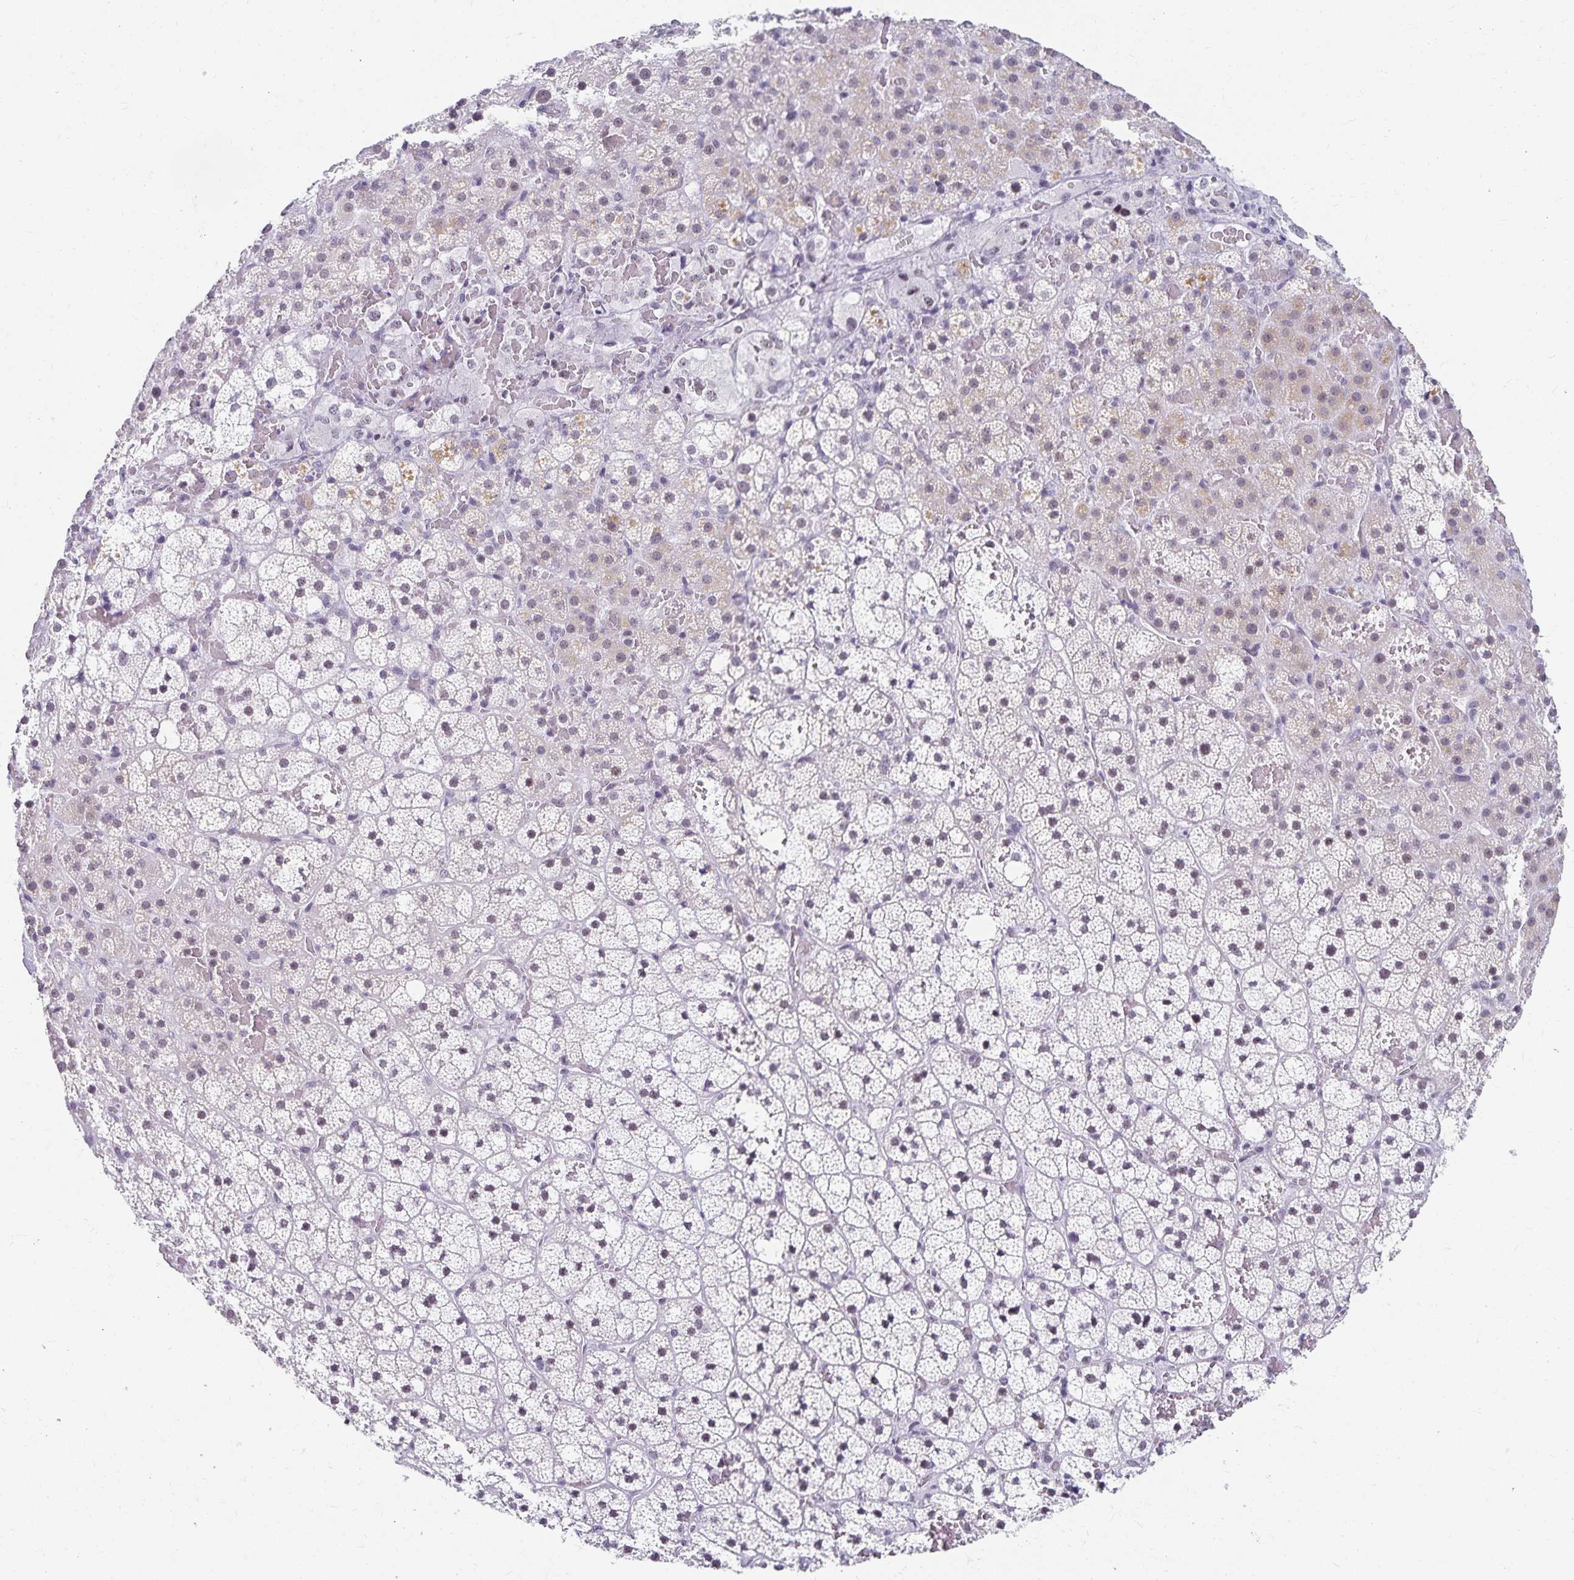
{"staining": {"intensity": "weak", "quantity": "<25%", "location": "cytoplasmic/membranous,nuclear"}, "tissue": "adrenal gland", "cell_type": "Glandular cells", "image_type": "normal", "snomed": [{"axis": "morphology", "description": "Normal tissue, NOS"}, {"axis": "topography", "description": "Adrenal gland"}], "caption": "IHC image of normal human adrenal gland stained for a protein (brown), which shows no staining in glandular cells.", "gene": "C20orf85", "patient": {"sex": "male", "age": 53}}